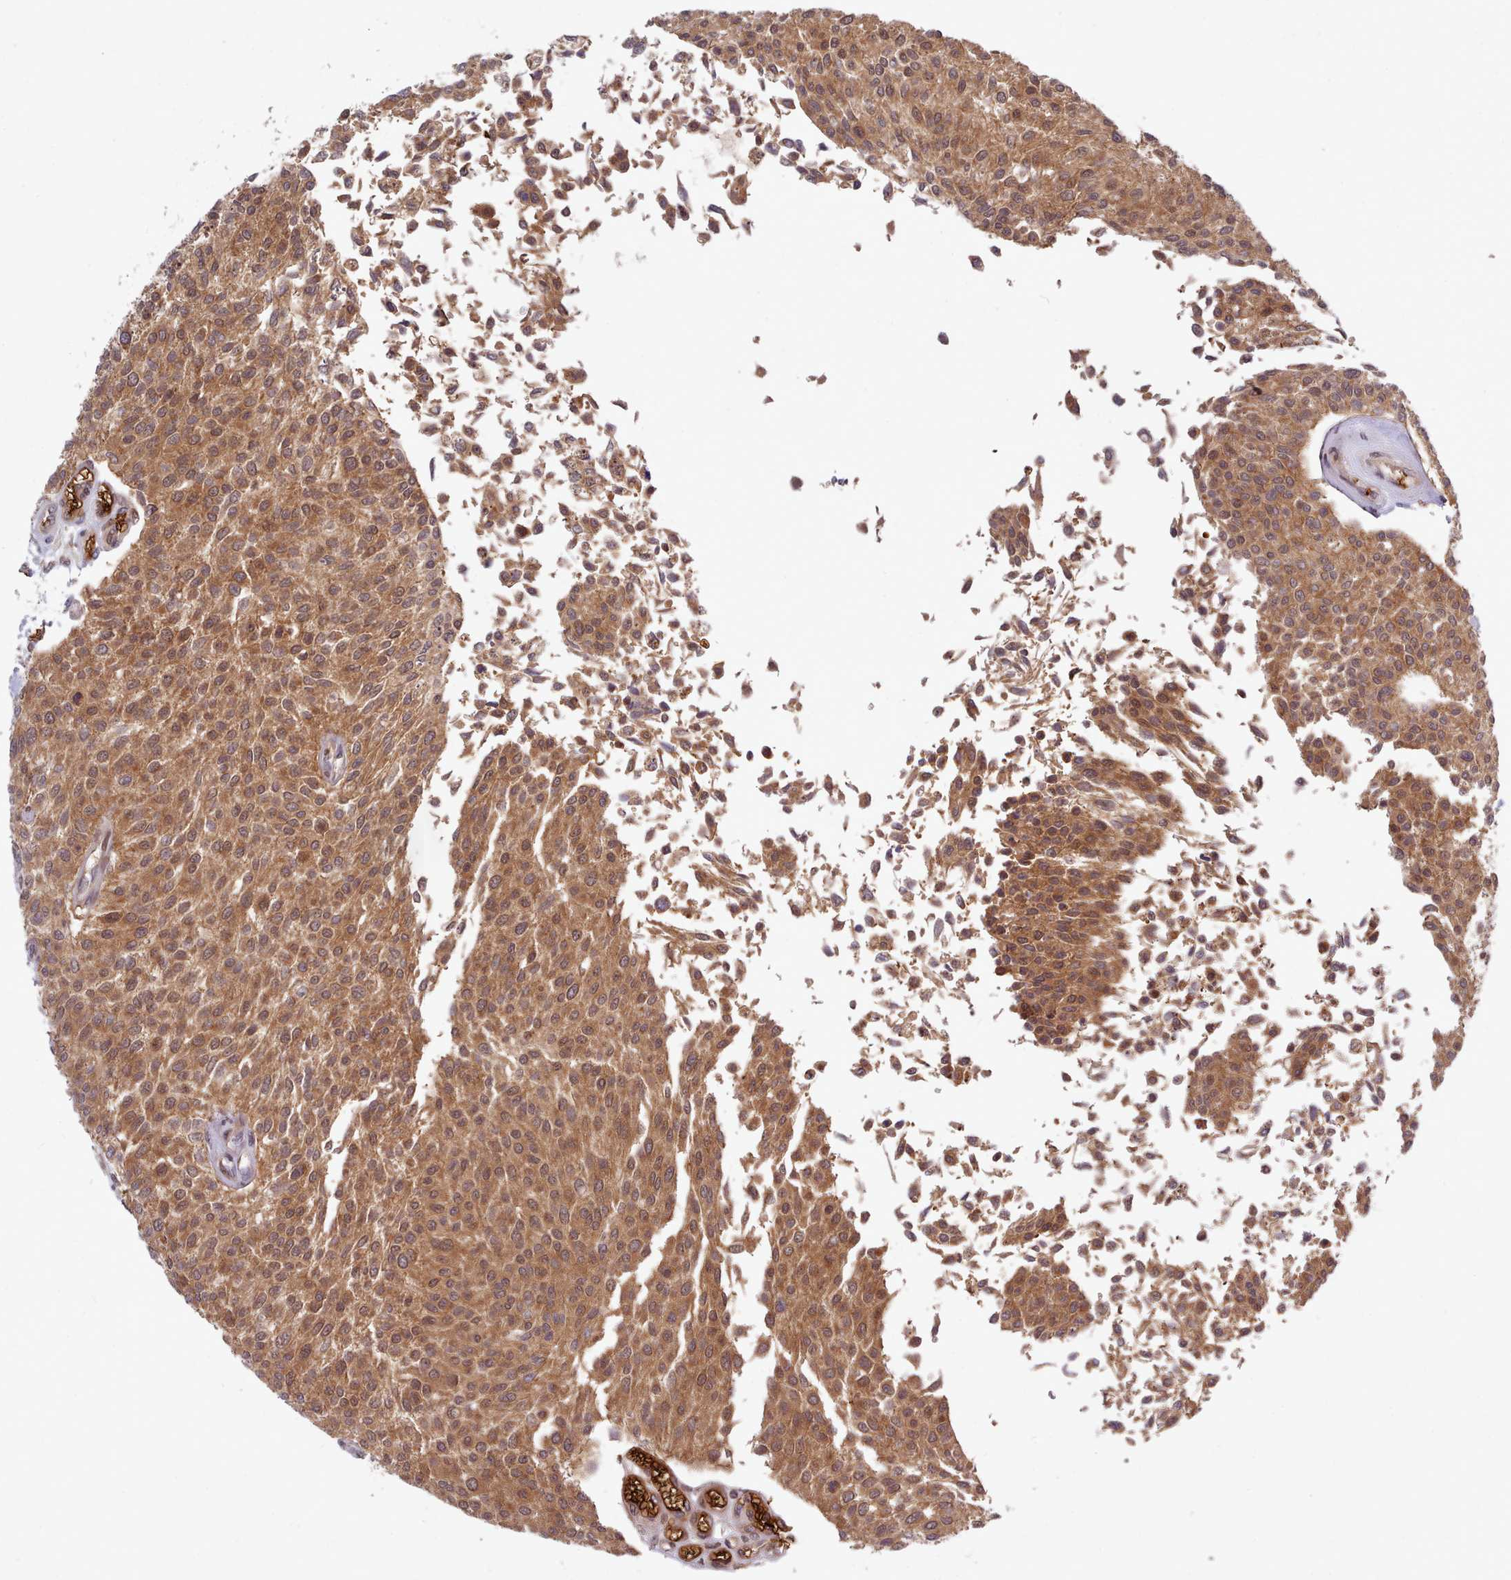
{"staining": {"intensity": "moderate", "quantity": ">75%", "location": "cytoplasmic/membranous"}, "tissue": "urothelial cancer", "cell_type": "Tumor cells", "image_type": "cancer", "snomed": [{"axis": "morphology", "description": "Urothelial carcinoma, NOS"}, {"axis": "topography", "description": "Urinary bladder"}], "caption": "Immunohistochemistry (IHC) image of neoplastic tissue: transitional cell carcinoma stained using immunohistochemistry (IHC) shows medium levels of moderate protein expression localized specifically in the cytoplasmic/membranous of tumor cells, appearing as a cytoplasmic/membranous brown color.", "gene": "UBE2G1", "patient": {"sex": "male", "age": 55}}